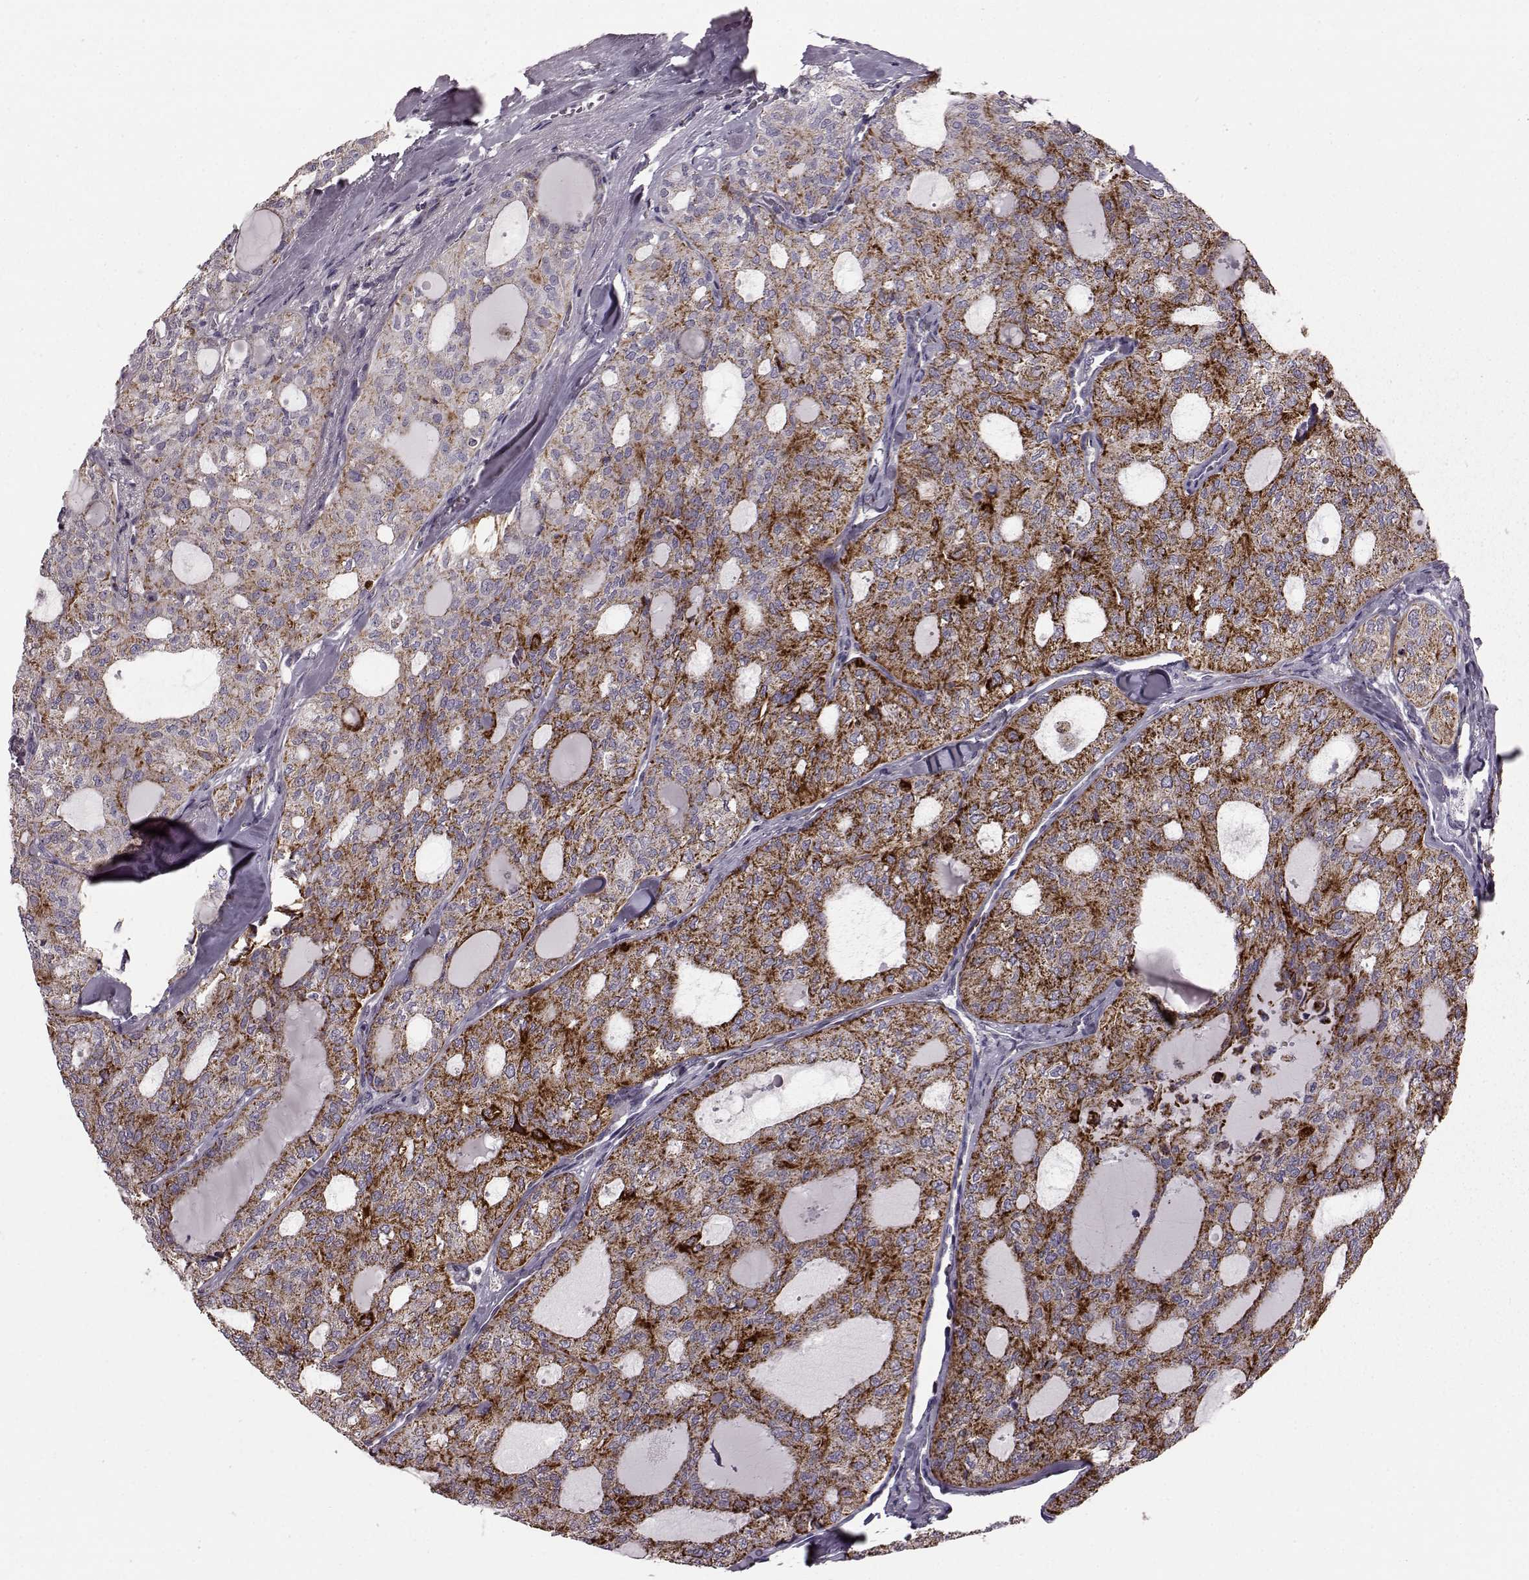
{"staining": {"intensity": "strong", "quantity": ">75%", "location": "cytoplasmic/membranous"}, "tissue": "thyroid cancer", "cell_type": "Tumor cells", "image_type": "cancer", "snomed": [{"axis": "morphology", "description": "Follicular adenoma carcinoma, NOS"}, {"axis": "topography", "description": "Thyroid gland"}], "caption": "This is a histology image of immunohistochemistry staining of thyroid follicular adenoma carcinoma, which shows strong staining in the cytoplasmic/membranous of tumor cells.", "gene": "ATP5MF", "patient": {"sex": "male", "age": 75}}